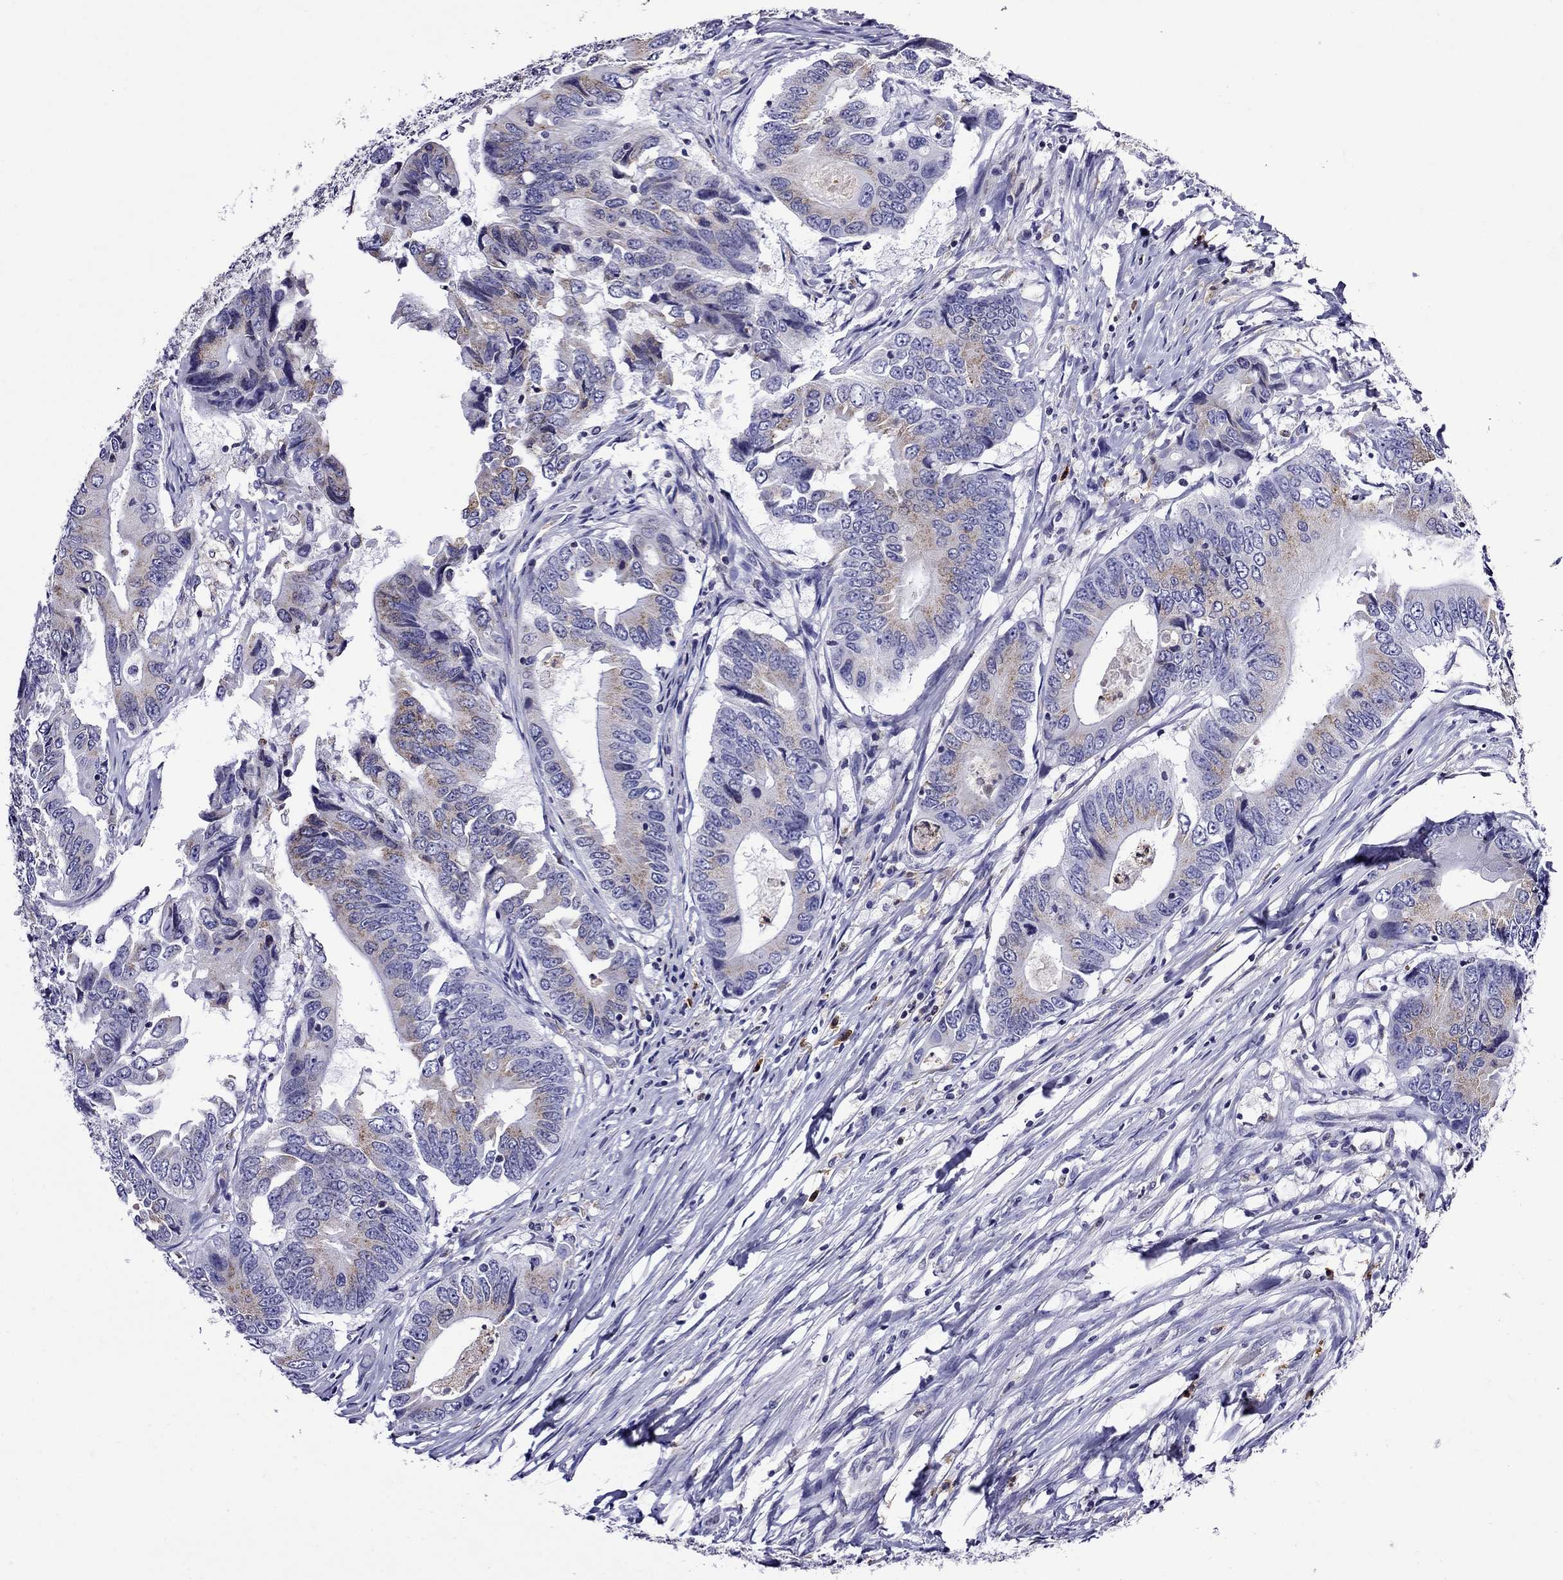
{"staining": {"intensity": "weak", "quantity": "25%-75%", "location": "cytoplasmic/membranous"}, "tissue": "colorectal cancer", "cell_type": "Tumor cells", "image_type": "cancer", "snomed": [{"axis": "morphology", "description": "Adenocarcinoma, NOS"}, {"axis": "topography", "description": "Colon"}], "caption": "IHC of human colorectal adenocarcinoma exhibits low levels of weak cytoplasmic/membranous positivity in about 25%-75% of tumor cells.", "gene": "SCG2", "patient": {"sex": "female", "age": 90}}